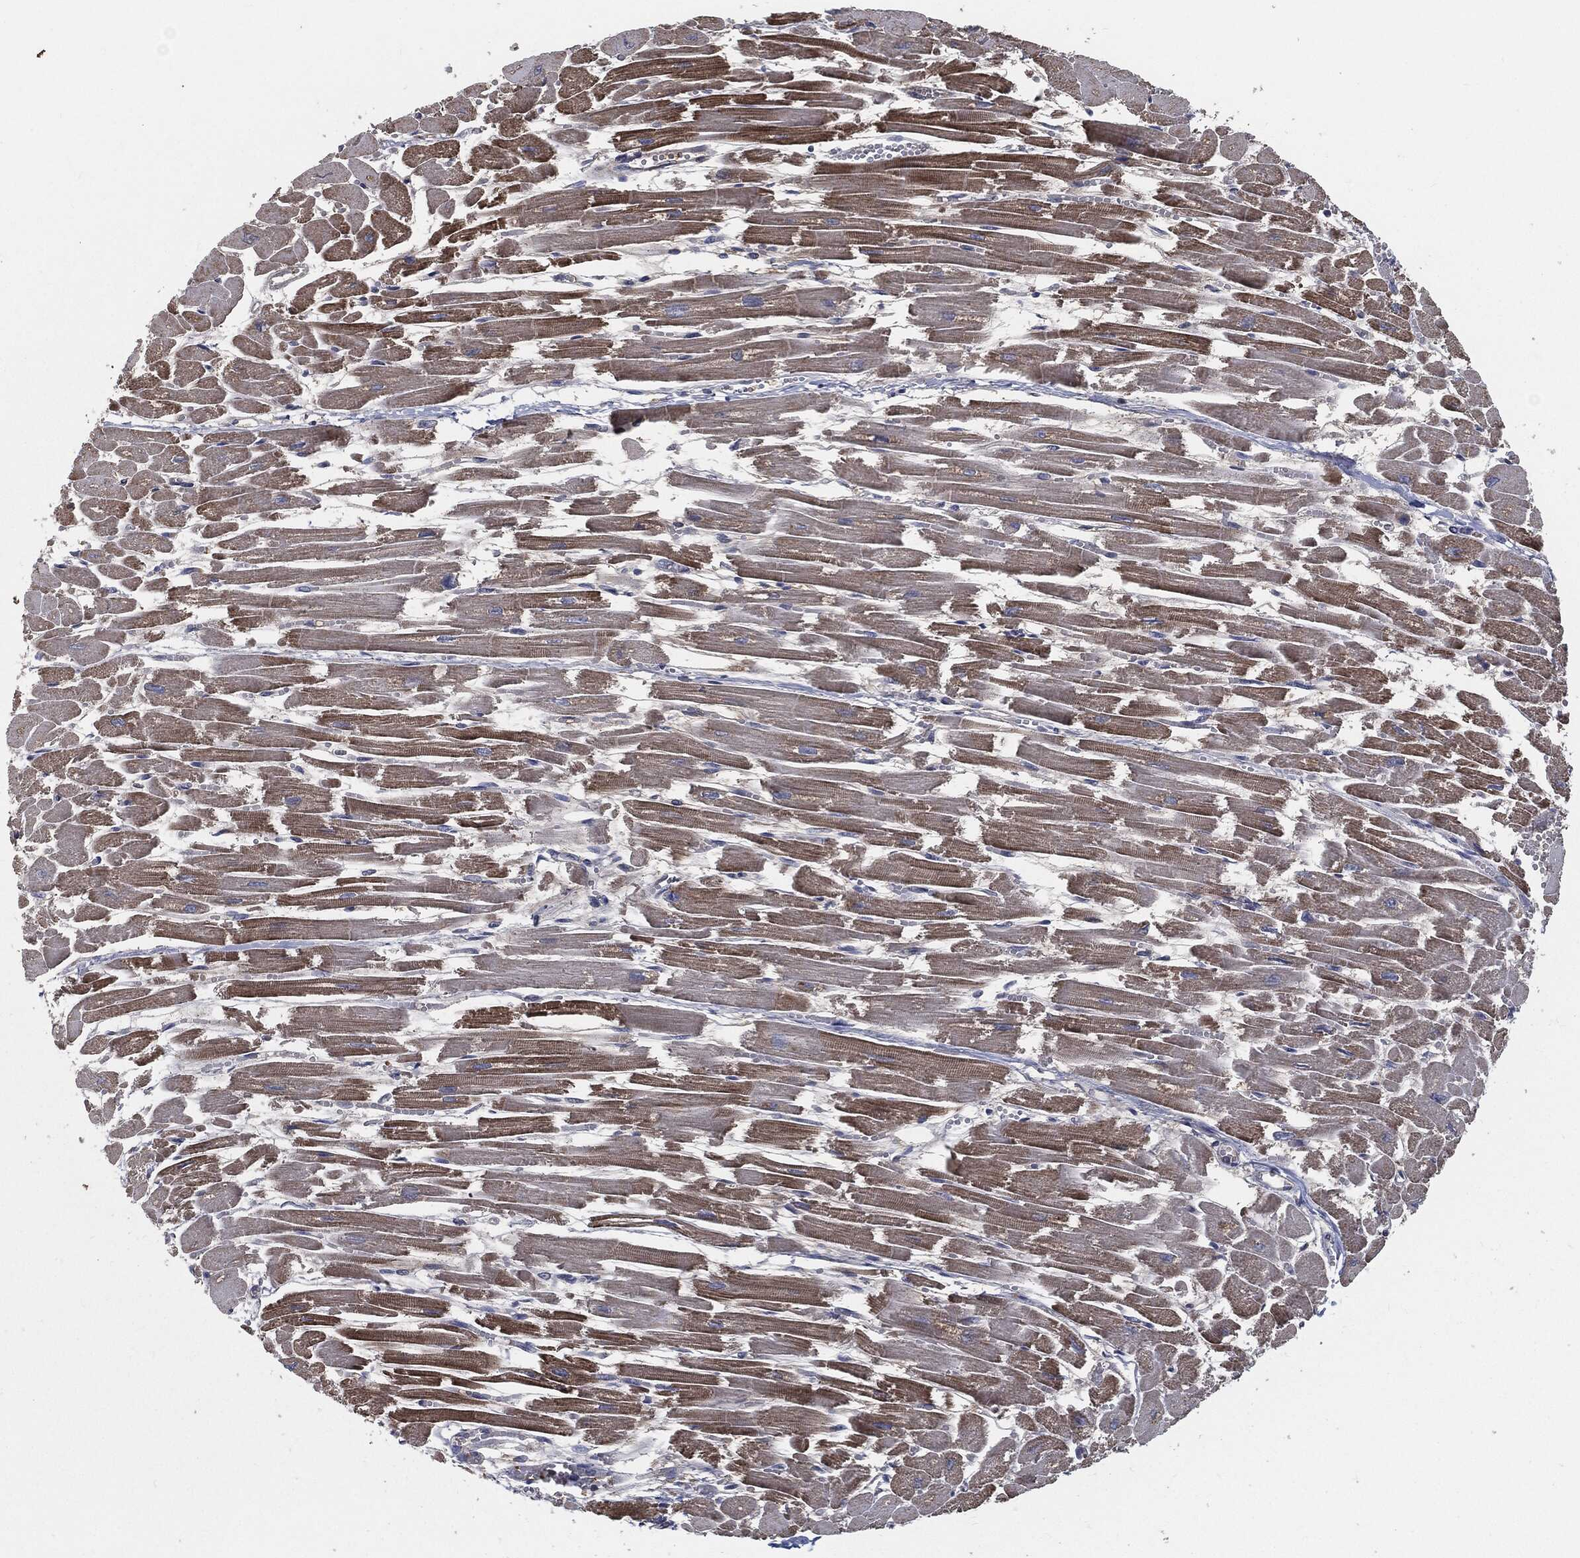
{"staining": {"intensity": "moderate", "quantity": "25%-75%", "location": "cytoplasmic/membranous"}, "tissue": "heart muscle", "cell_type": "Cardiomyocytes", "image_type": "normal", "snomed": [{"axis": "morphology", "description": "Normal tissue, NOS"}, {"axis": "topography", "description": "Heart"}], "caption": "Immunohistochemistry (DAB) staining of benign heart muscle reveals moderate cytoplasmic/membranous protein expression in about 25%-75% of cardiomyocytes.", "gene": "PRDX4", "patient": {"sex": "female", "age": 52}}